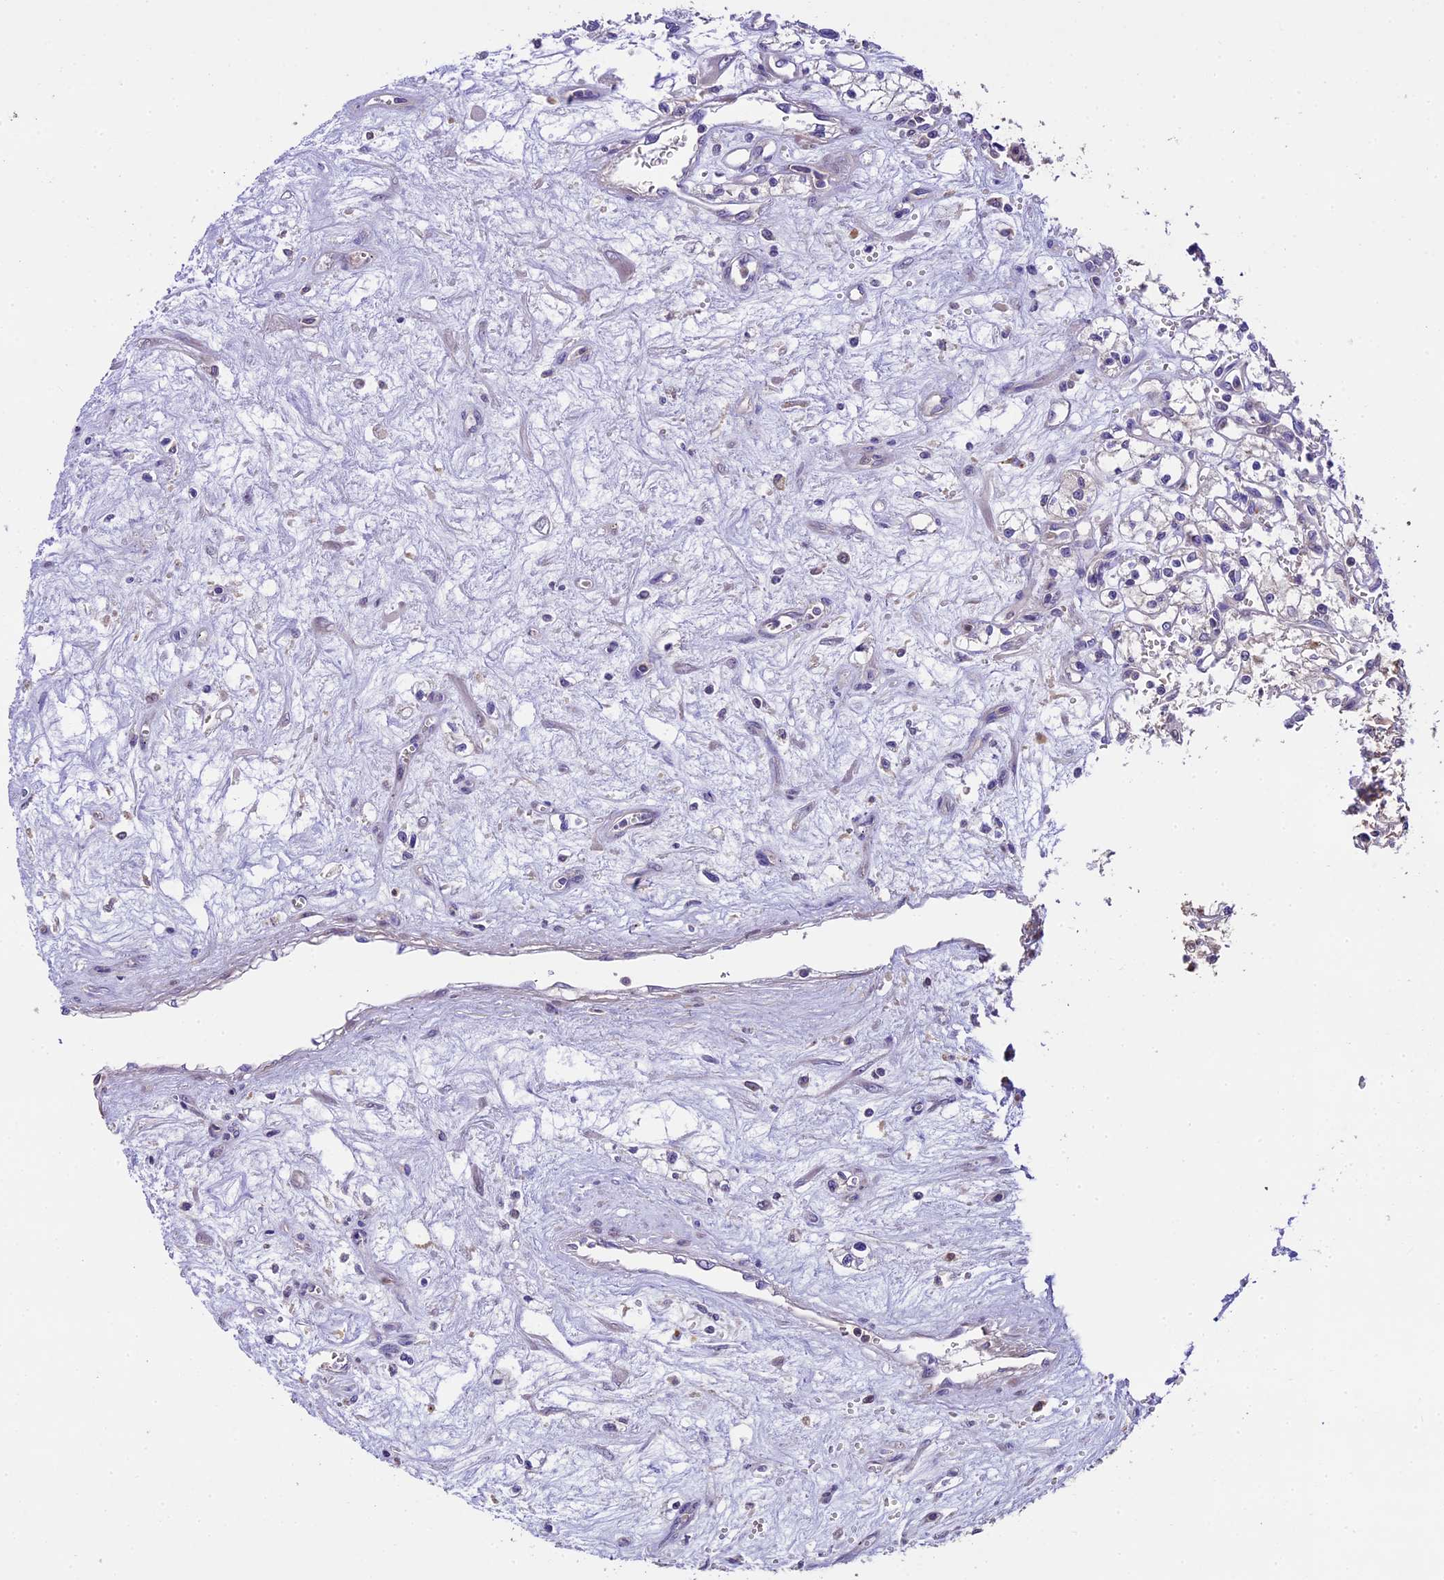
{"staining": {"intensity": "negative", "quantity": "none", "location": "none"}, "tissue": "renal cancer", "cell_type": "Tumor cells", "image_type": "cancer", "snomed": [{"axis": "morphology", "description": "Adenocarcinoma, NOS"}, {"axis": "topography", "description": "Kidney"}], "caption": "The immunohistochemistry histopathology image has no significant expression in tumor cells of renal cancer tissue. (Immunohistochemistry, brightfield microscopy, high magnification).", "gene": "DGKH", "patient": {"sex": "male", "age": 59}}